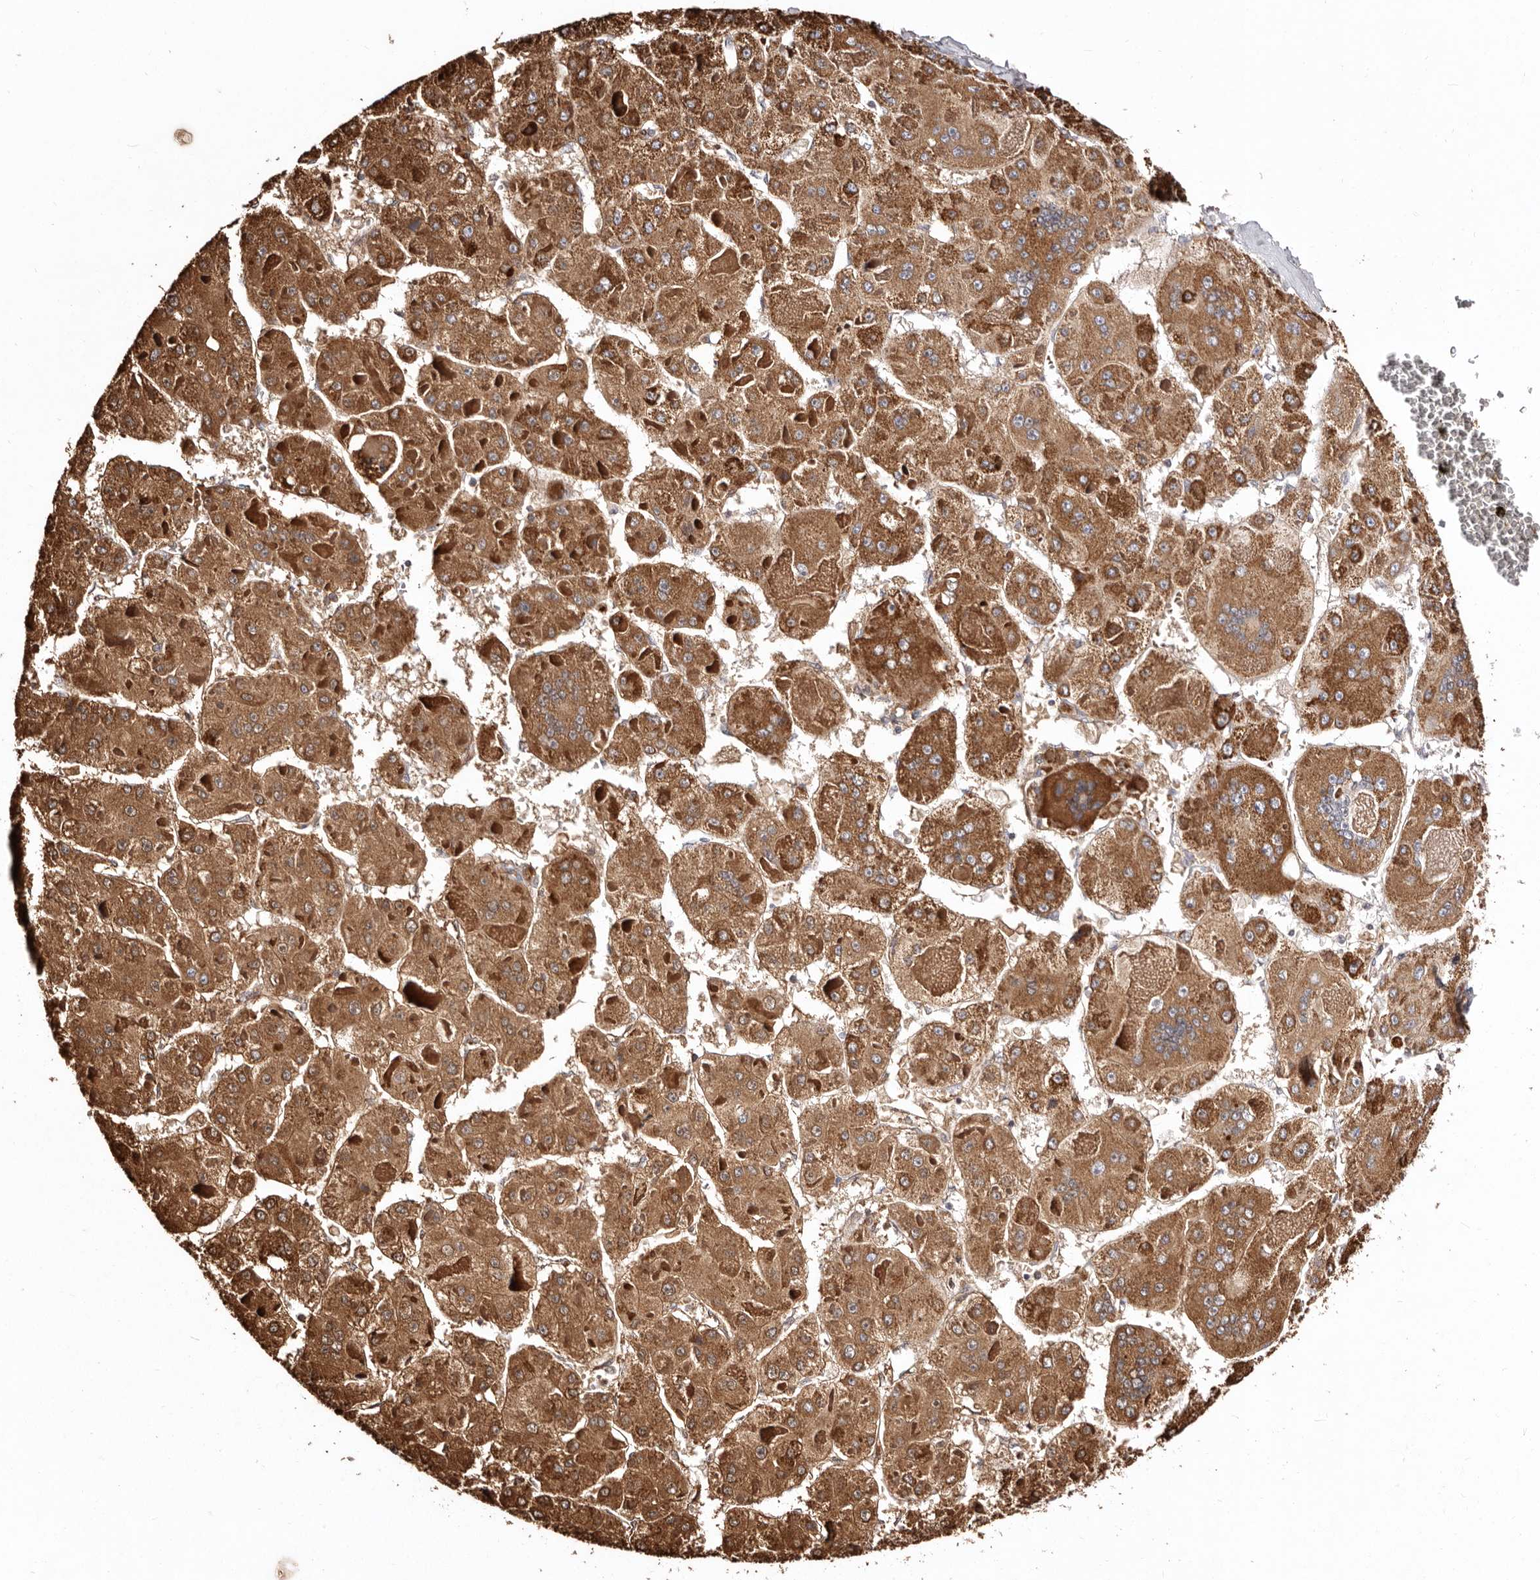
{"staining": {"intensity": "strong", "quantity": ">75%", "location": "cytoplasmic/membranous"}, "tissue": "liver cancer", "cell_type": "Tumor cells", "image_type": "cancer", "snomed": [{"axis": "morphology", "description": "Carcinoma, Hepatocellular, NOS"}, {"axis": "topography", "description": "Liver"}], "caption": "Protein expression analysis of human liver hepatocellular carcinoma reveals strong cytoplasmic/membranous positivity in approximately >75% of tumor cells.", "gene": "LUZP1", "patient": {"sex": "female", "age": 73}}